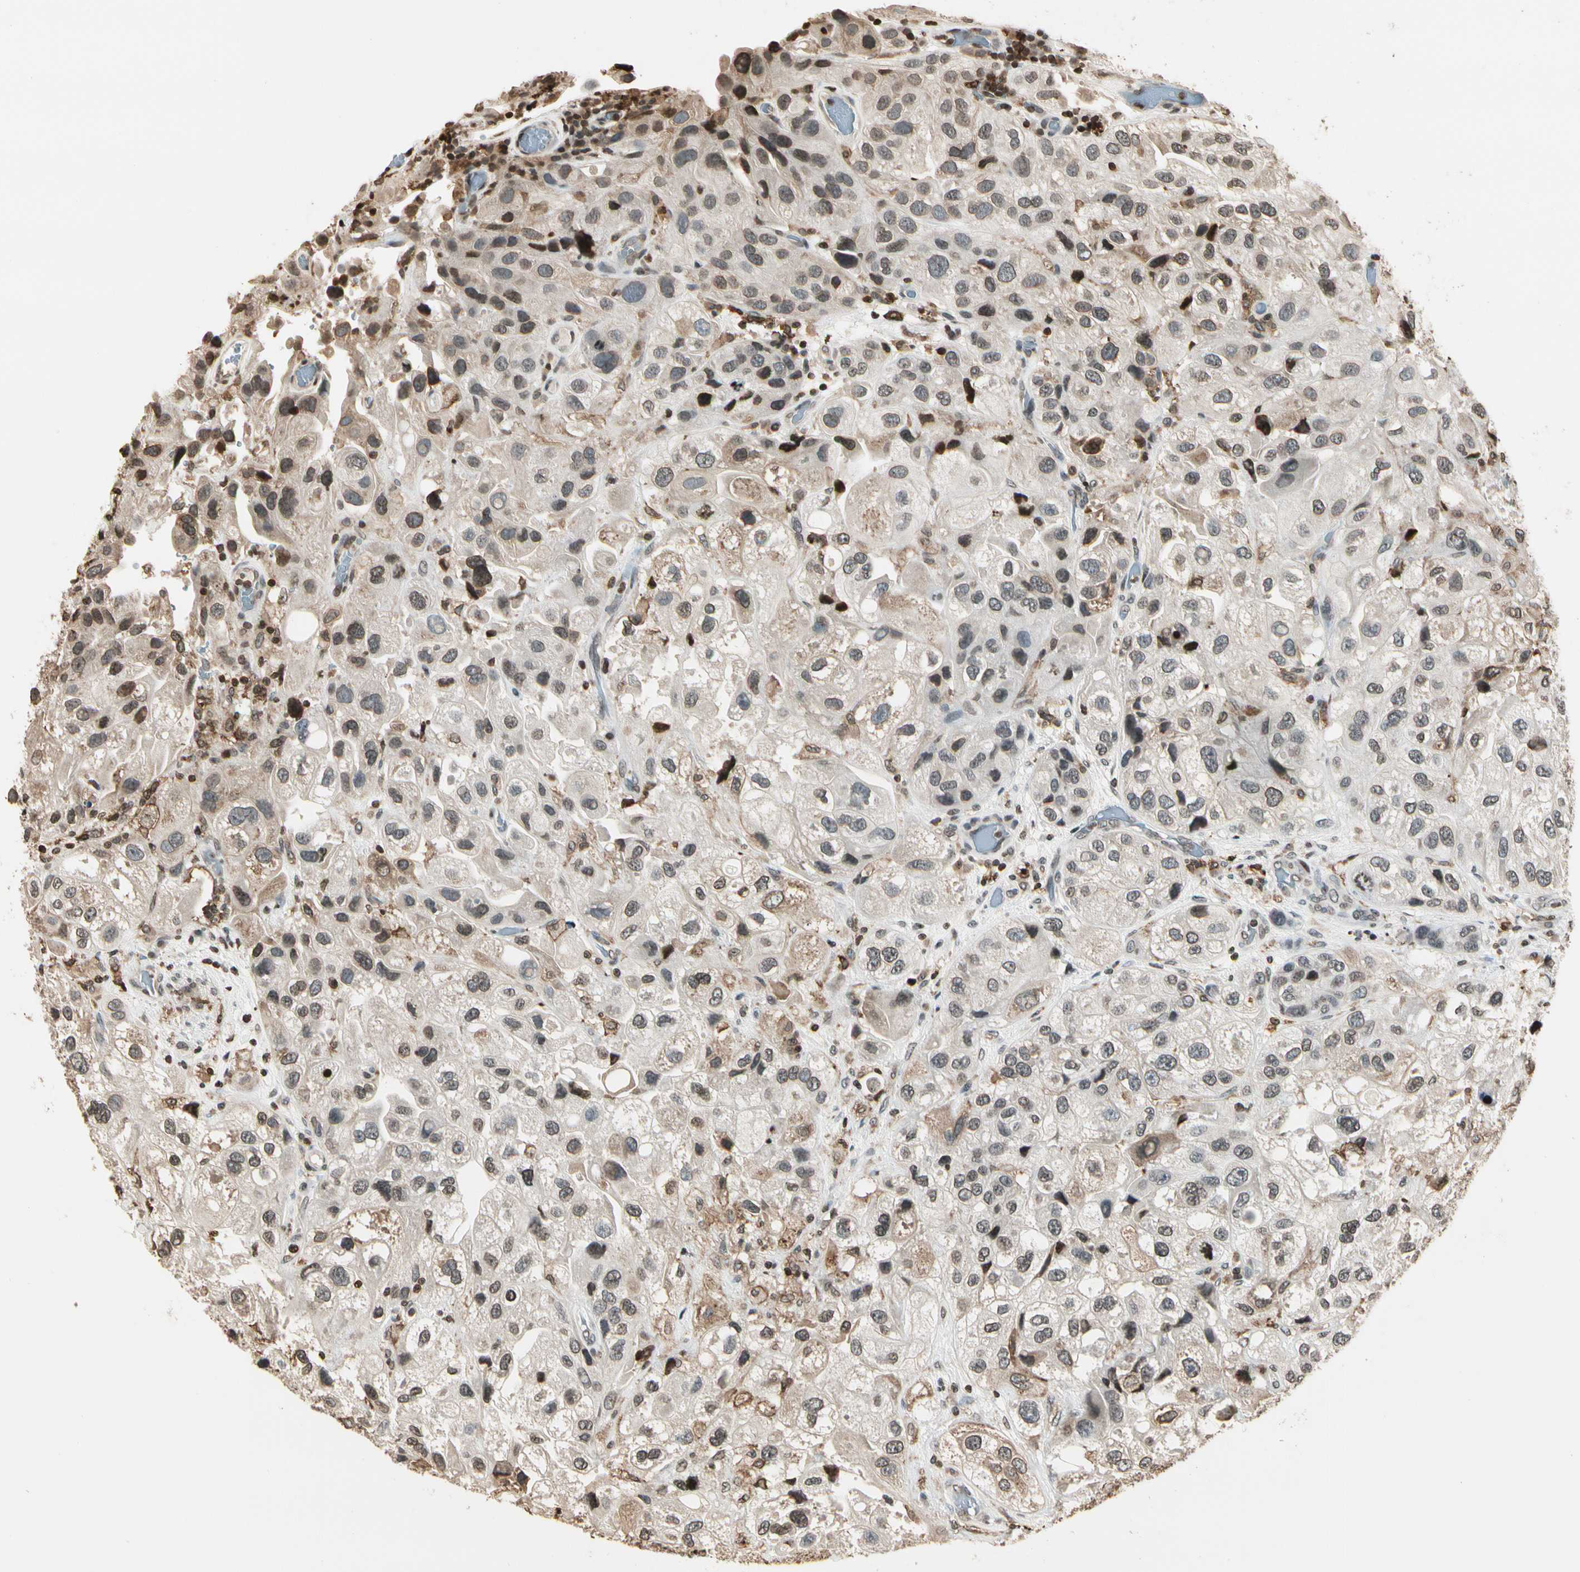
{"staining": {"intensity": "weak", "quantity": ">75%", "location": "nuclear"}, "tissue": "urothelial cancer", "cell_type": "Tumor cells", "image_type": "cancer", "snomed": [{"axis": "morphology", "description": "Urothelial carcinoma, High grade"}, {"axis": "topography", "description": "Urinary bladder"}], "caption": "Immunohistochemistry (IHC) micrograph of neoplastic tissue: human urothelial carcinoma (high-grade) stained using immunohistochemistry (IHC) displays low levels of weak protein expression localized specifically in the nuclear of tumor cells, appearing as a nuclear brown color.", "gene": "FER", "patient": {"sex": "female", "age": 64}}